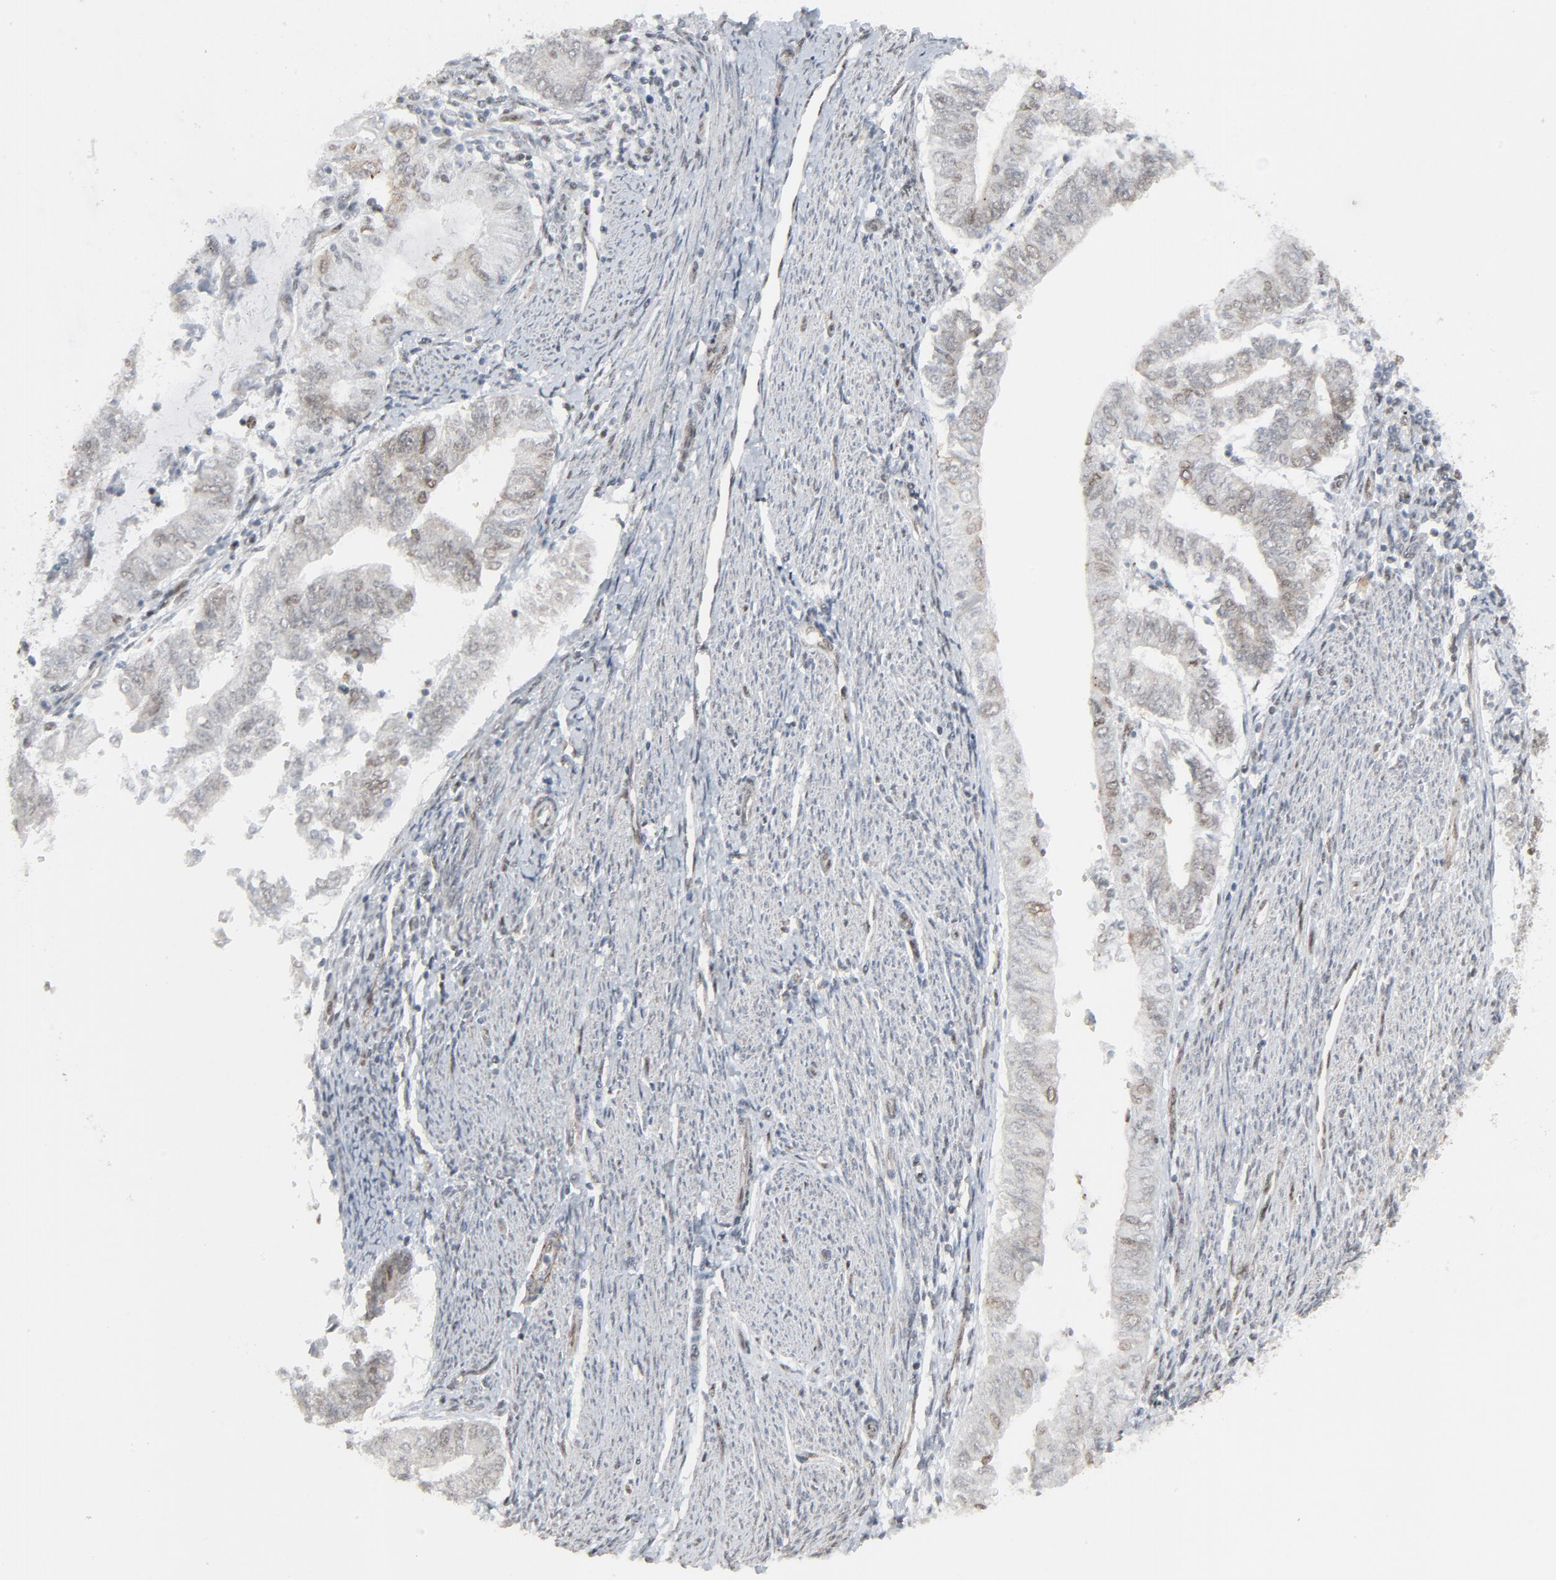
{"staining": {"intensity": "weak", "quantity": "<25%", "location": "nuclear"}, "tissue": "endometrial cancer", "cell_type": "Tumor cells", "image_type": "cancer", "snomed": [{"axis": "morphology", "description": "Adenocarcinoma, NOS"}, {"axis": "topography", "description": "Endometrium"}], "caption": "An image of endometrial adenocarcinoma stained for a protein reveals no brown staining in tumor cells.", "gene": "FBXO28", "patient": {"sex": "female", "age": 66}}